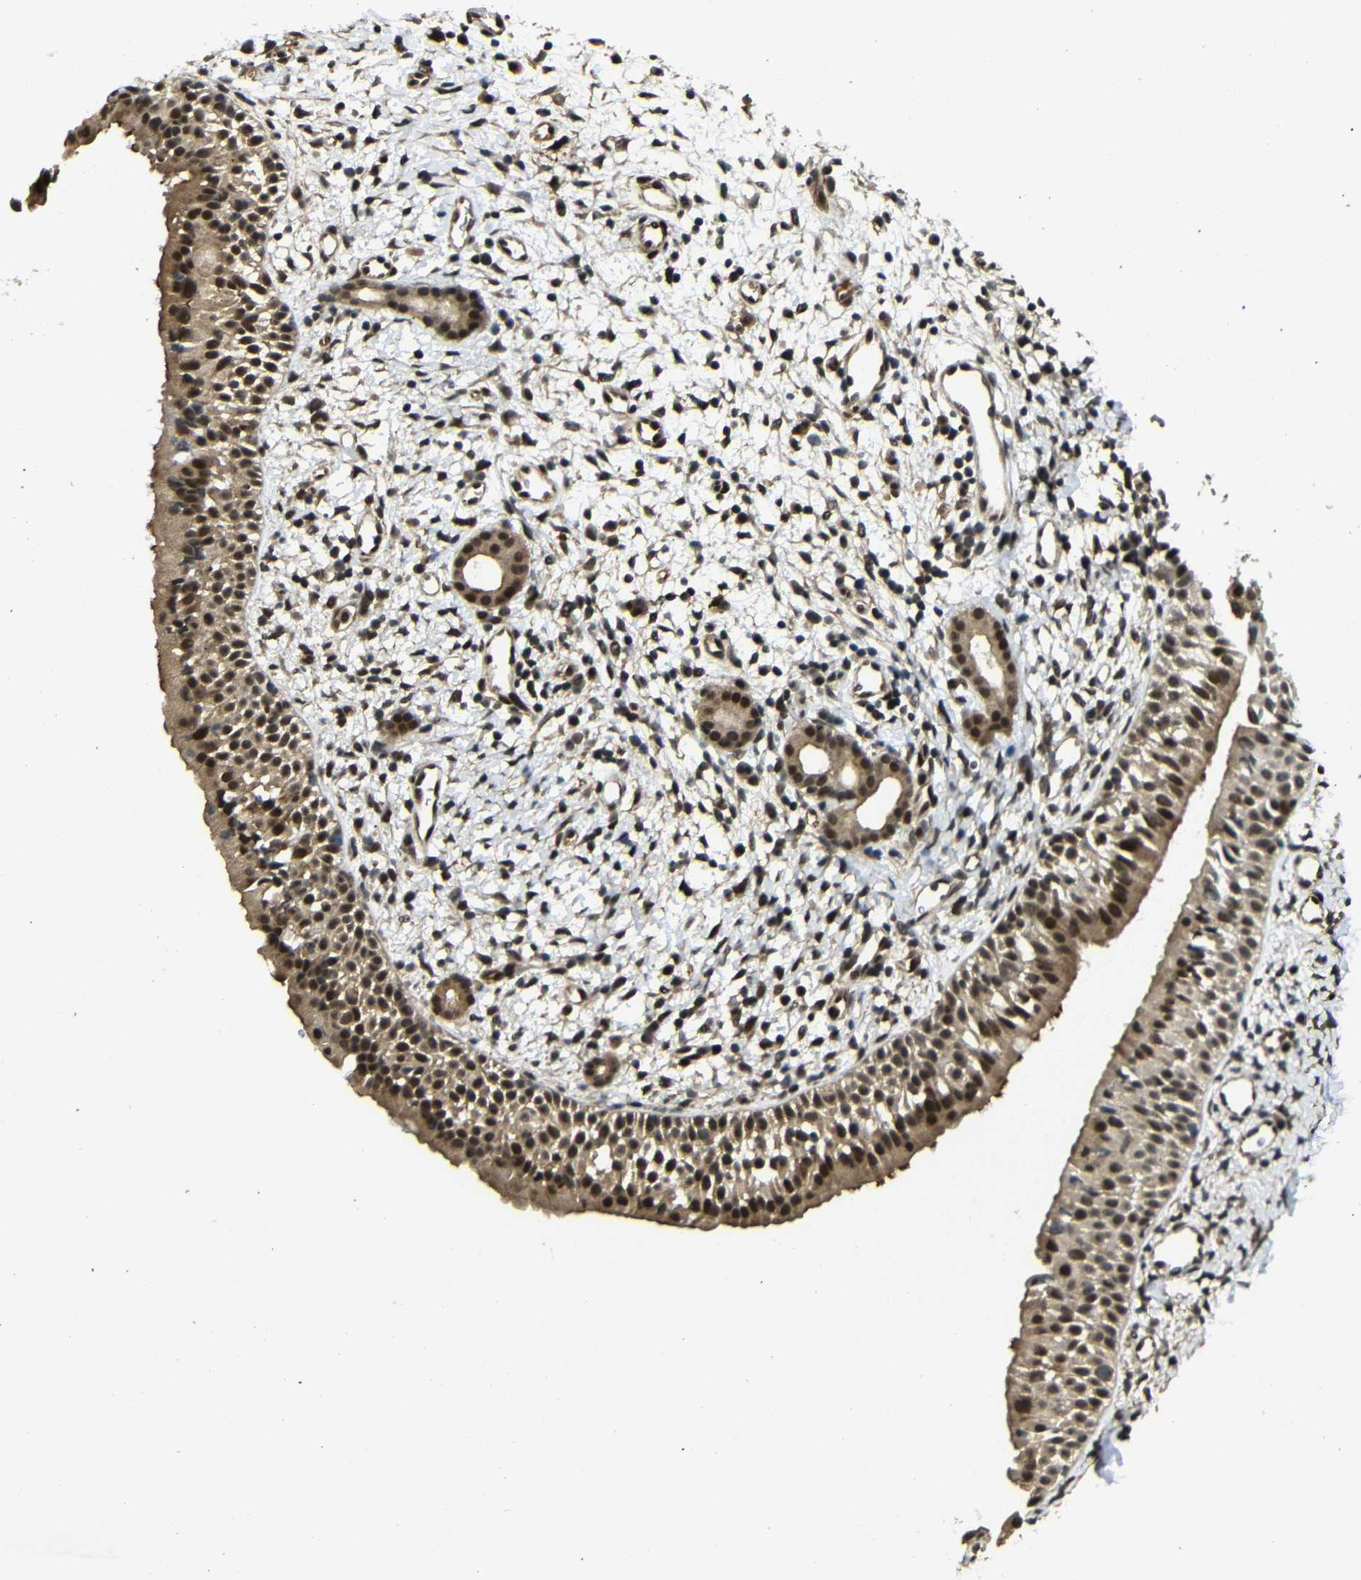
{"staining": {"intensity": "strong", "quantity": ">75%", "location": "cytoplasmic/membranous,nuclear"}, "tissue": "nasopharynx", "cell_type": "Respiratory epithelial cells", "image_type": "normal", "snomed": [{"axis": "morphology", "description": "Normal tissue, NOS"}, {"axis": "topography", "description": "Nasopharynx"}], "caption": "Respiratory epithelial cells exhibit strong cytoplasmic/membranous,nuclear positivity in approximately >75% of cells in benign nasopharynx.", "gene": "TBX2", "patient": {"sex": "male", "age": 22}}